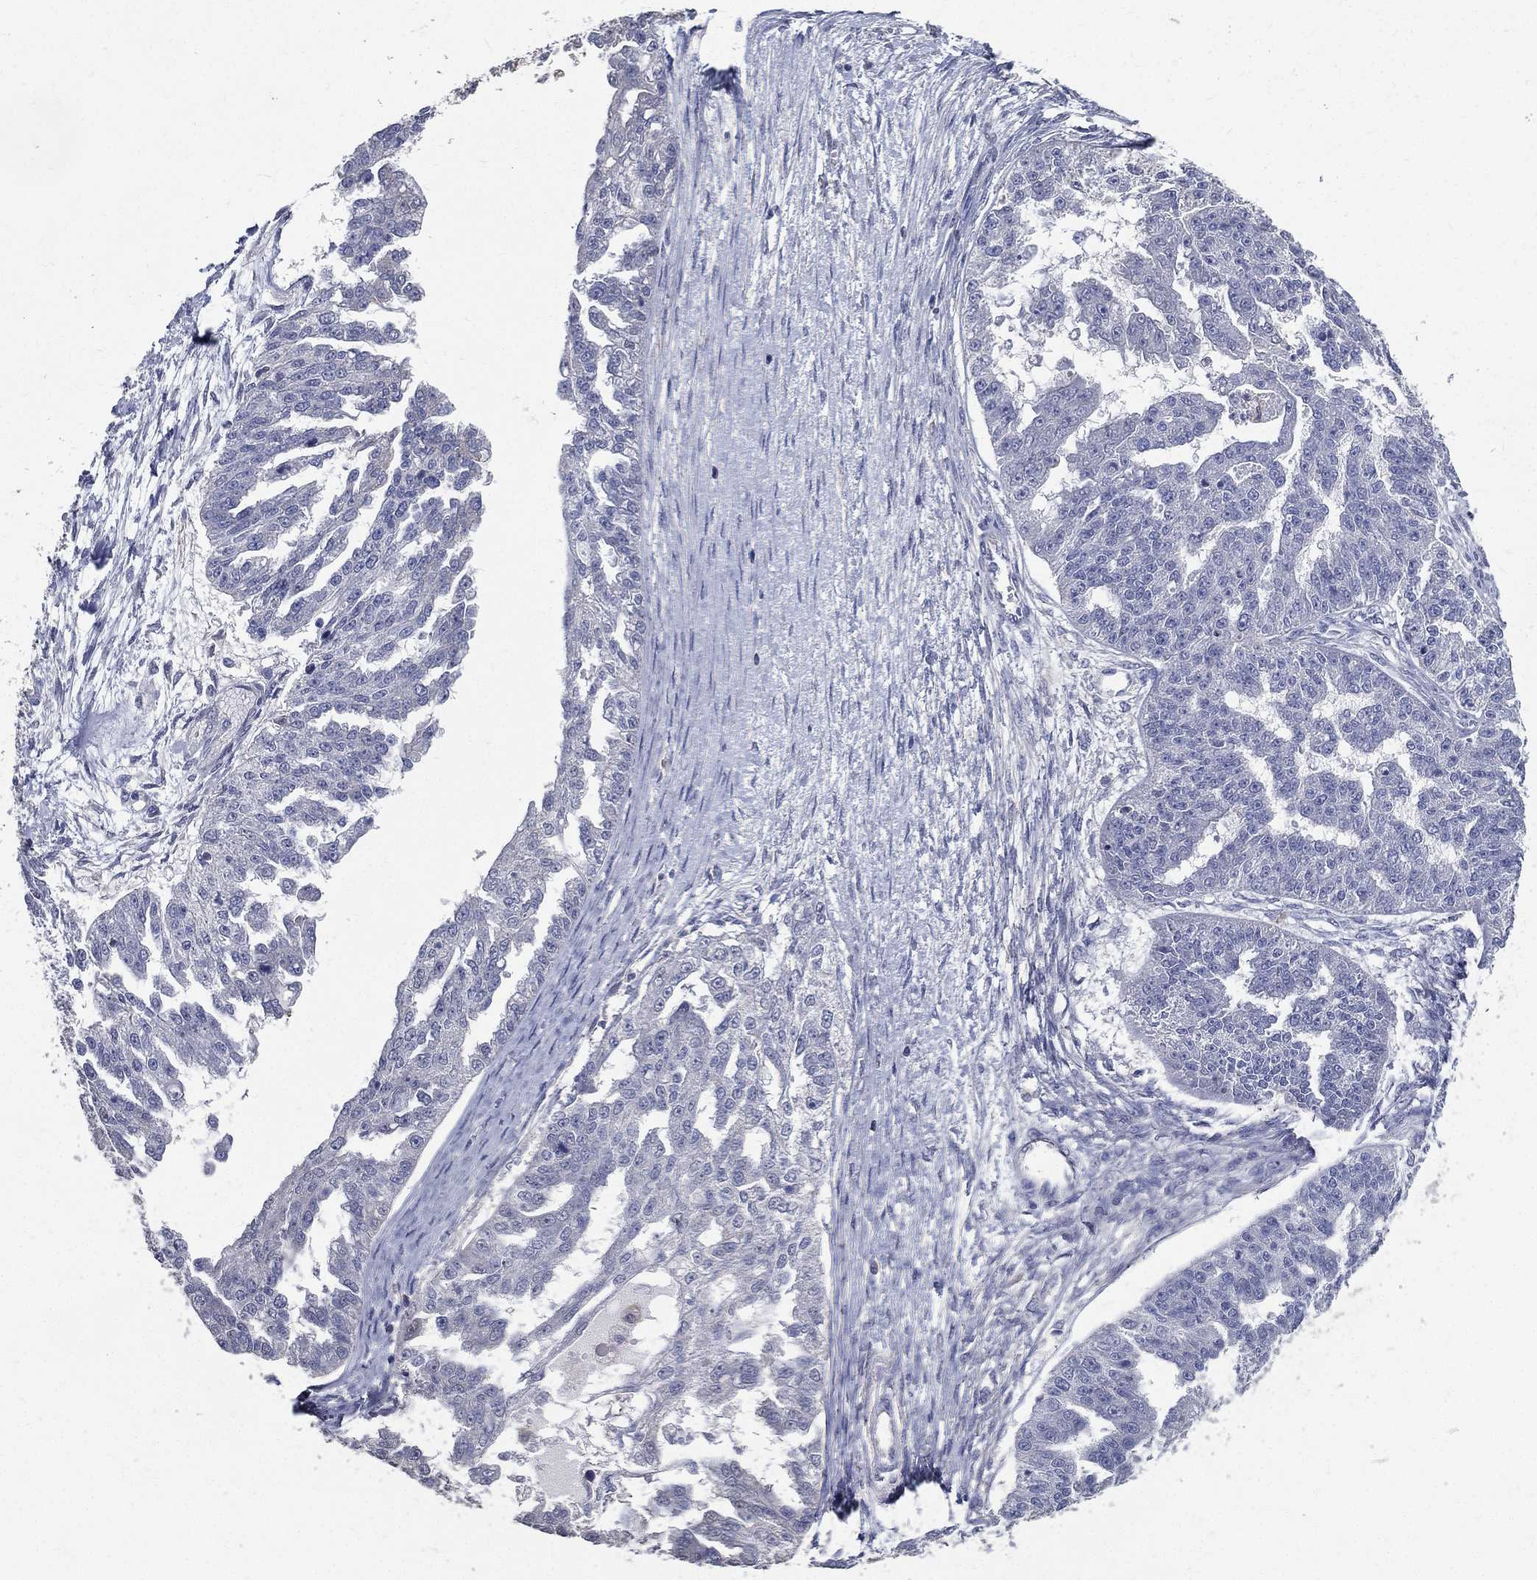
{"staining": {"intensity": "negative", "quantity": "none", "location": "none"}, "tissue": "ovarian cancer", "cell_type": "Tumor cells", "image_type": "cancer", "snomed": [{"axis": "morphology", "description": "Cystadenocarcinoma, serous, NOS"}, {"axis": "topography", "description": "Ovary"}], "caption": "Protein analysis of ovarian cancer demonstrates no significant expression in tumor cells.", "gene": "SERPINB2", "patient": {"sex": "female", "age": 58}}